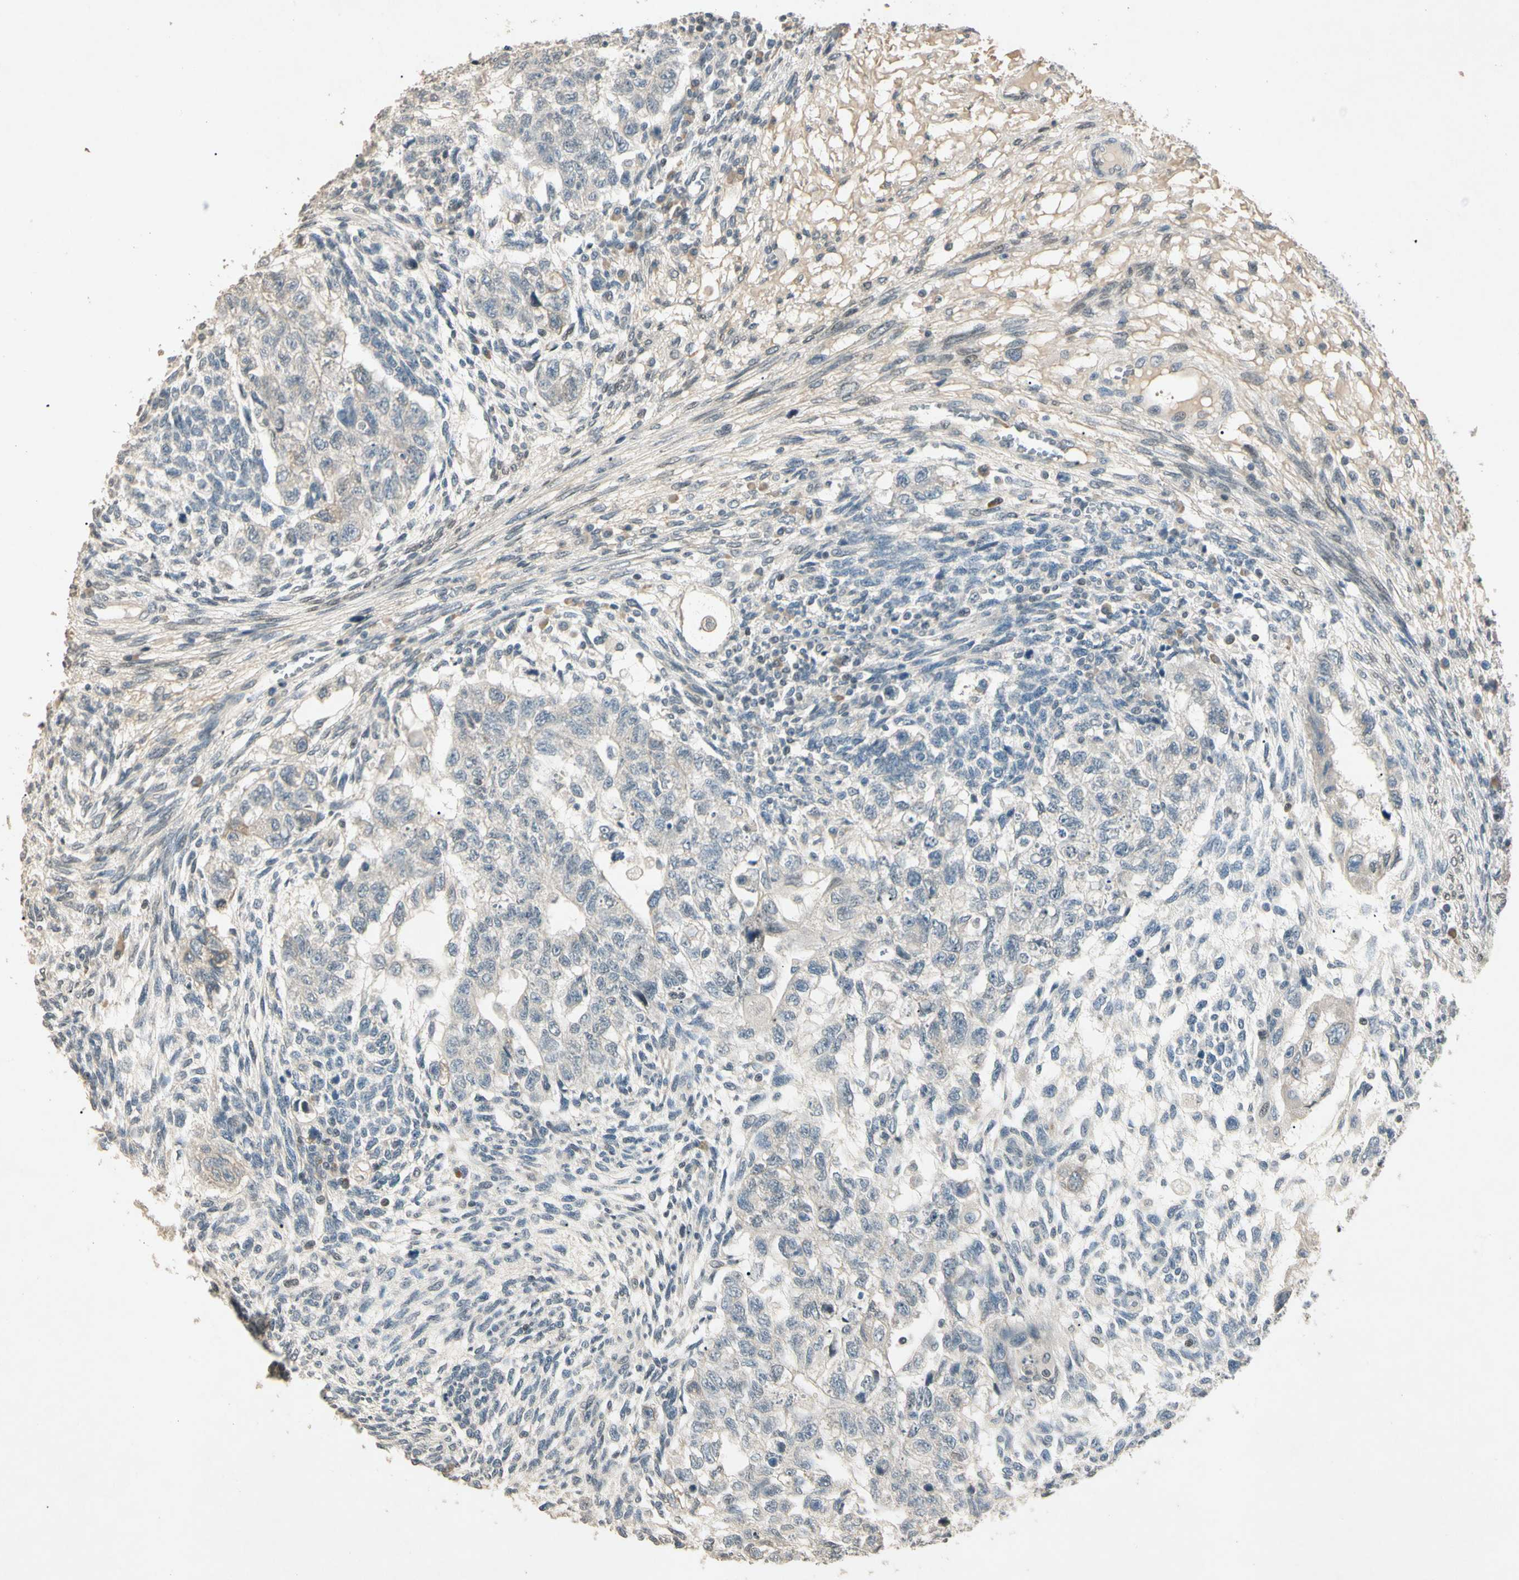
{"staining": {"intensity": "negative", "quantity": "none", "location": "none"}, "tissue": "testis cancer", "cell_type": "Tumor cells", "image_type": "cancer", "snomed": [{"axis": "morphology", "description": "Normal tissue, NOS"}, {"axis": "morphology", "description": "Carcinoma, Embryonal, NOS"}, {"axis": "topography", "description": "Testis"}], "caption": "Tumor cells are negative for protein expression in human testis cancer.", "gene": "ZBTB4", "patient": {"sex": "male", "age": 36}}